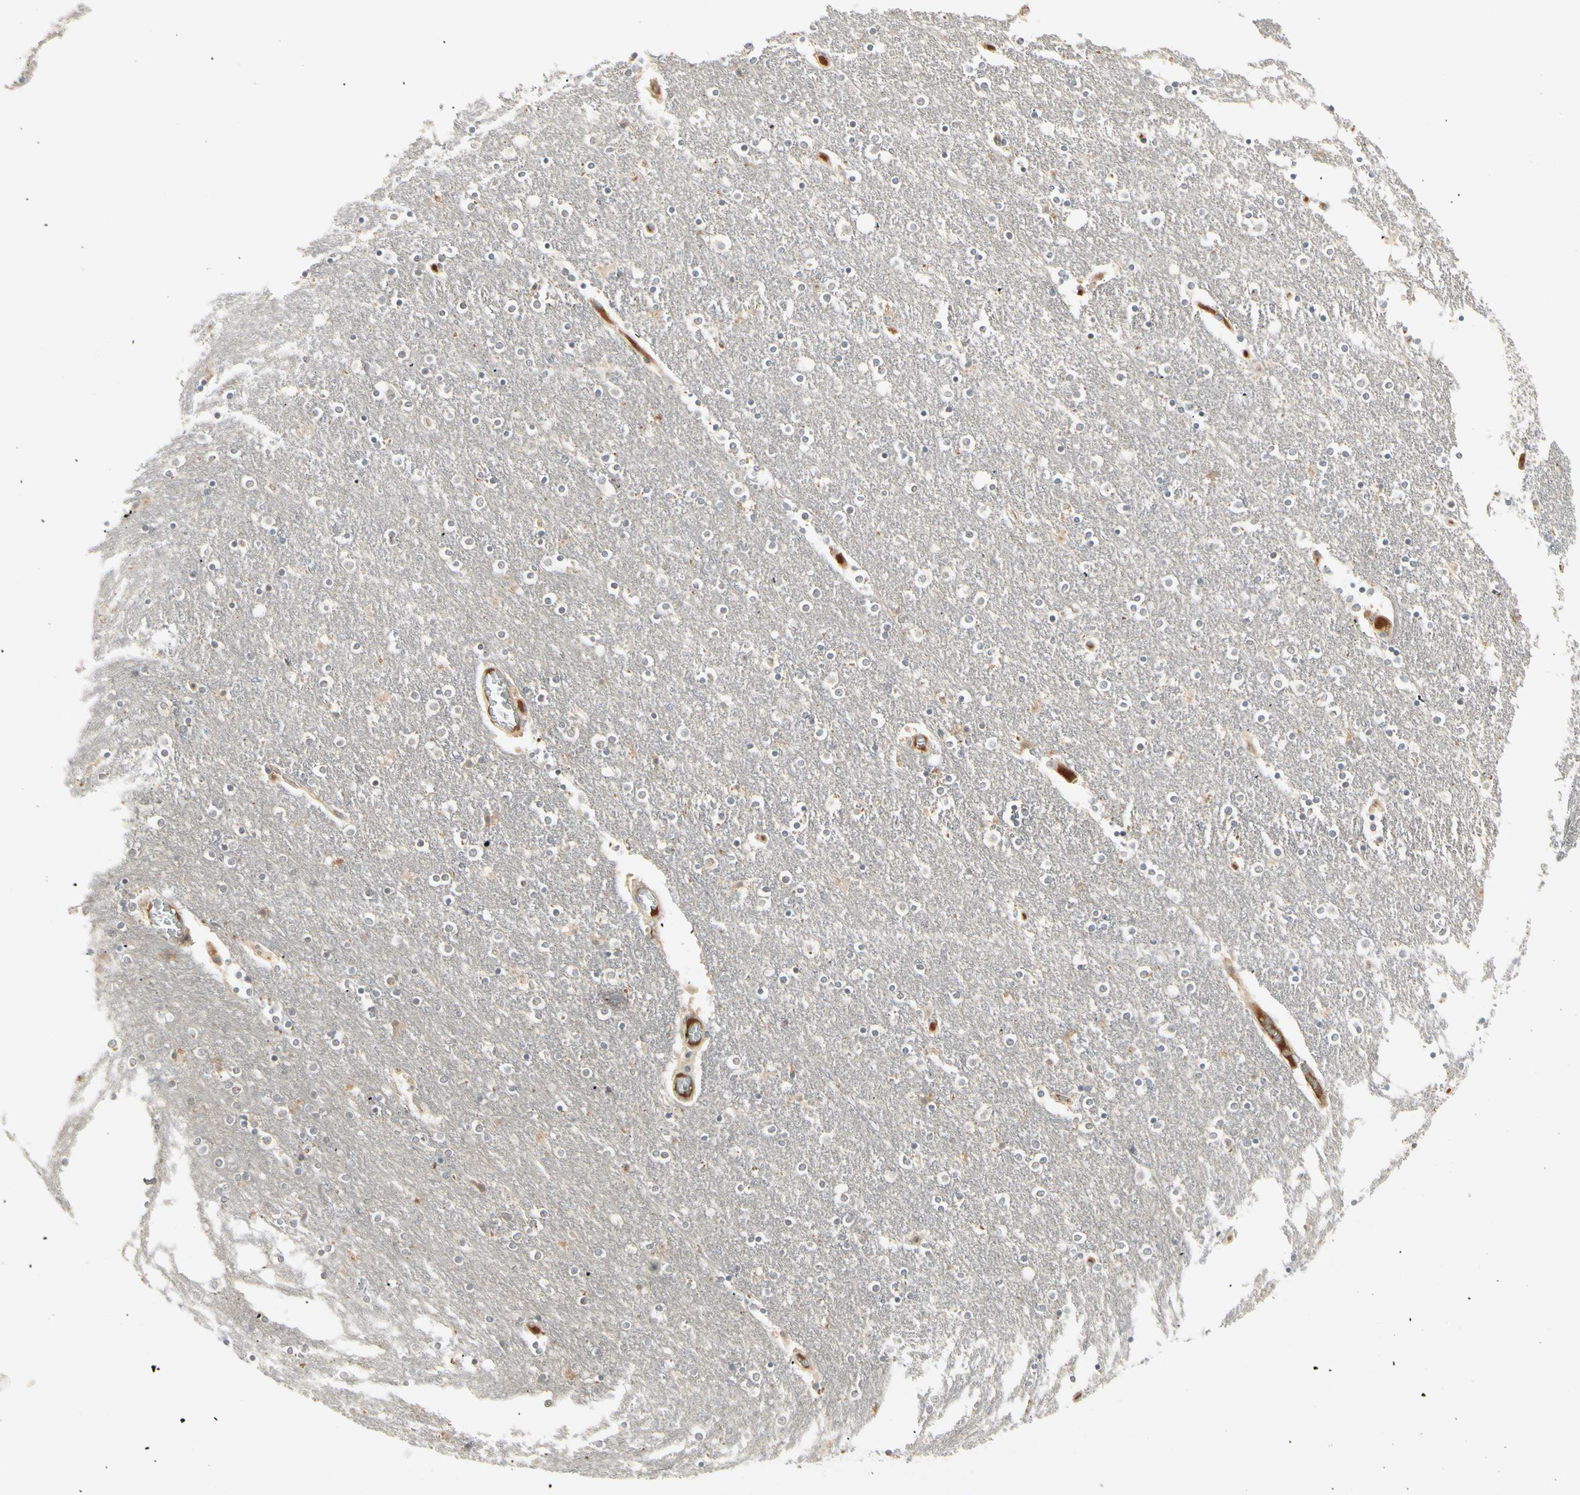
{"staining": {"intensity": "weak", "quantity": "<25%", "location": "cytoplasmic/membranous"}, "tissue": "caudate", "cell_type": "Glial cells", "image_type": "normal", "snomed": [{"axis": "morphology", "description": "Normal tissue, NOS"}, {"axis": "topography", "description": "Lateral ventricle wall"}], "caption": "This is an immunohistochemistry (IHC) image of benign human caudate. There is no staining in glial cells.", "gene": "CCL4", "patient": {"sex": "female", "age": 54}}